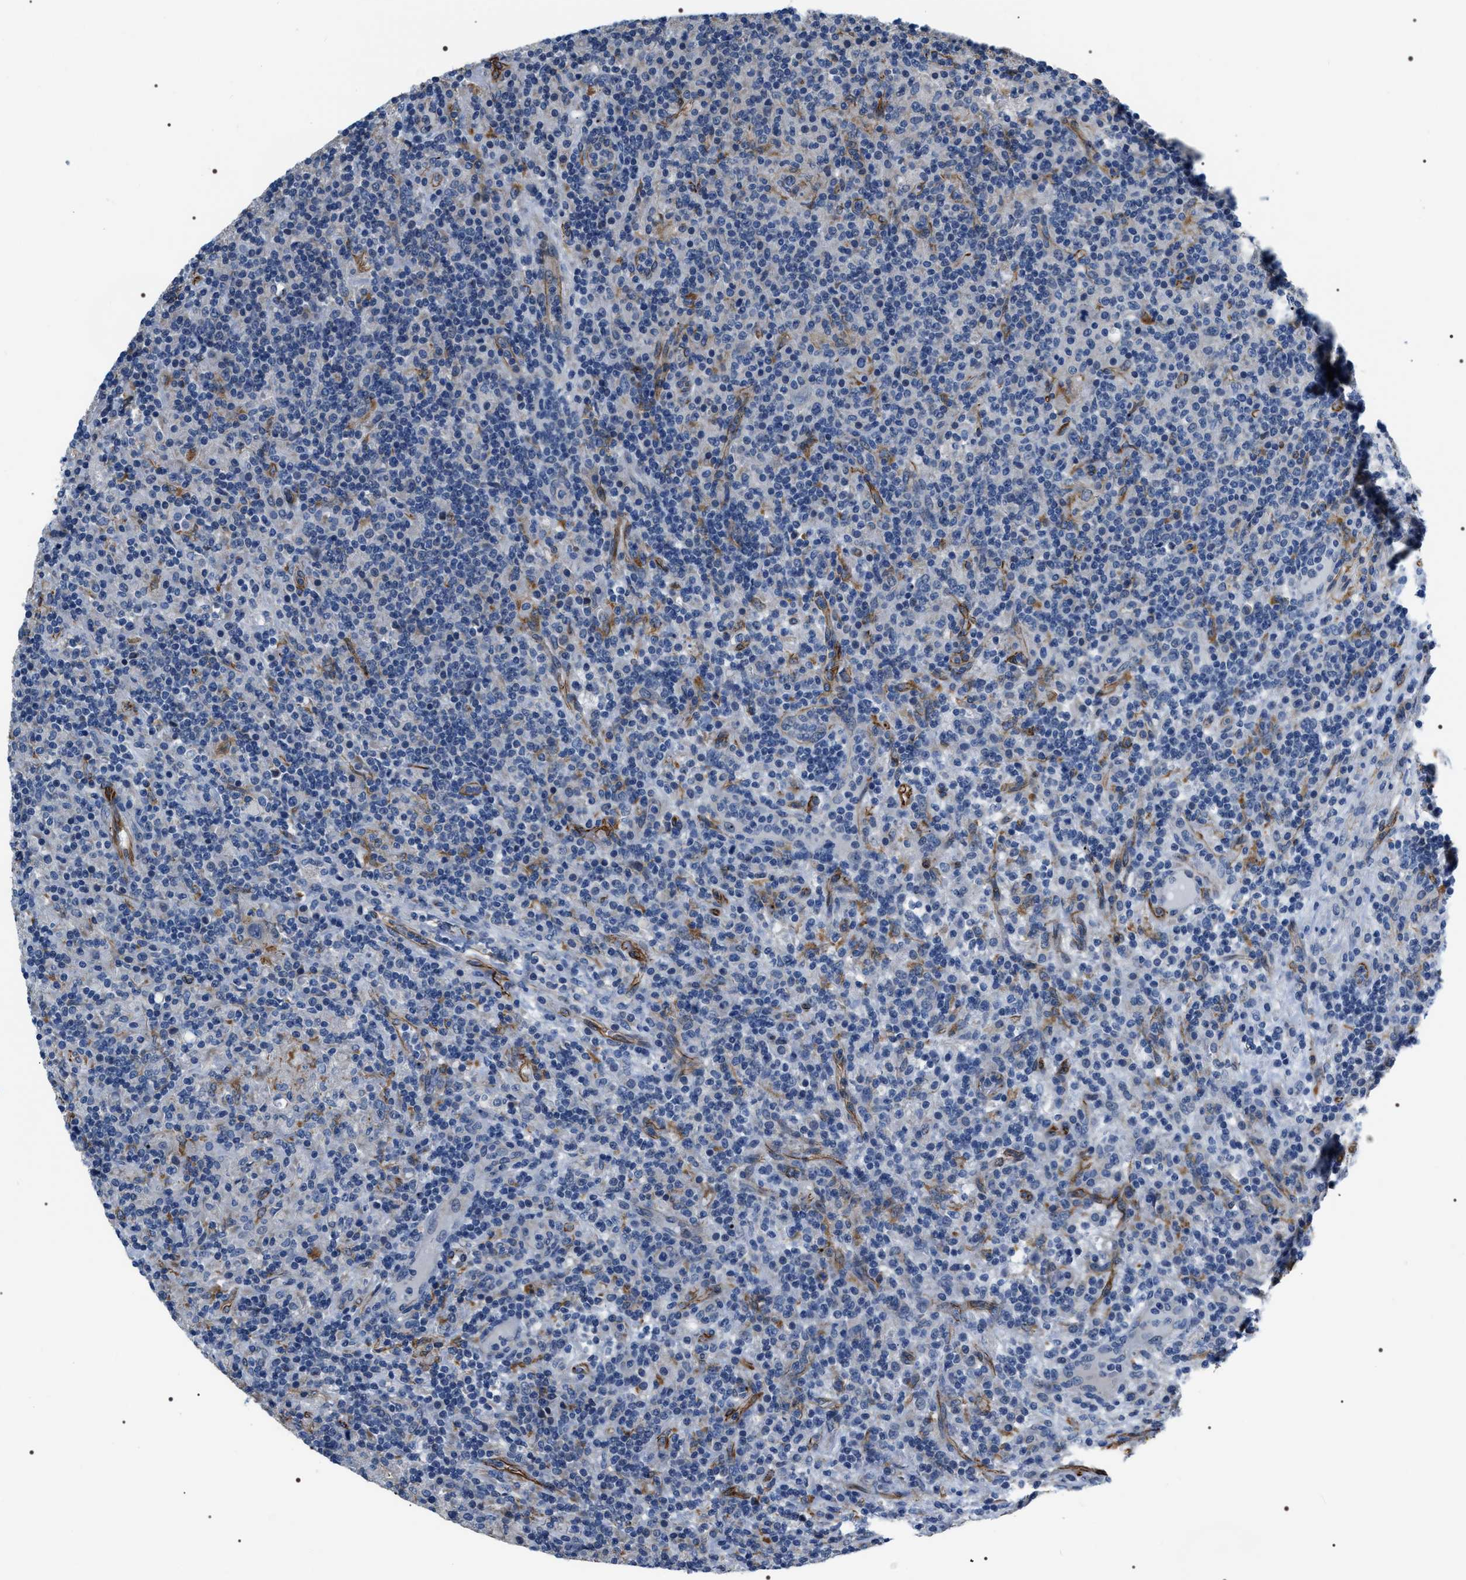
{"staining": {"intensity": "negative", "quantity": "none", "location": "none"}, "tissue": "lymphoma", "cell_type": "Tumor cells", "image_type": "cancer", "snomed": [{"axis": "morphology", "description": "Hodgkin's disease, NOS"}, {"axis": "topography", "description": "Lymph node"}], "caption": "There is no significant positivity in tumor cells of lymphoma. The staining is performed using DAB brown chromogen with nuclei counter-stained in using hematoxylin.", "gene": "PKD1L1", "patient": {"sex": "male", "age": 70}}